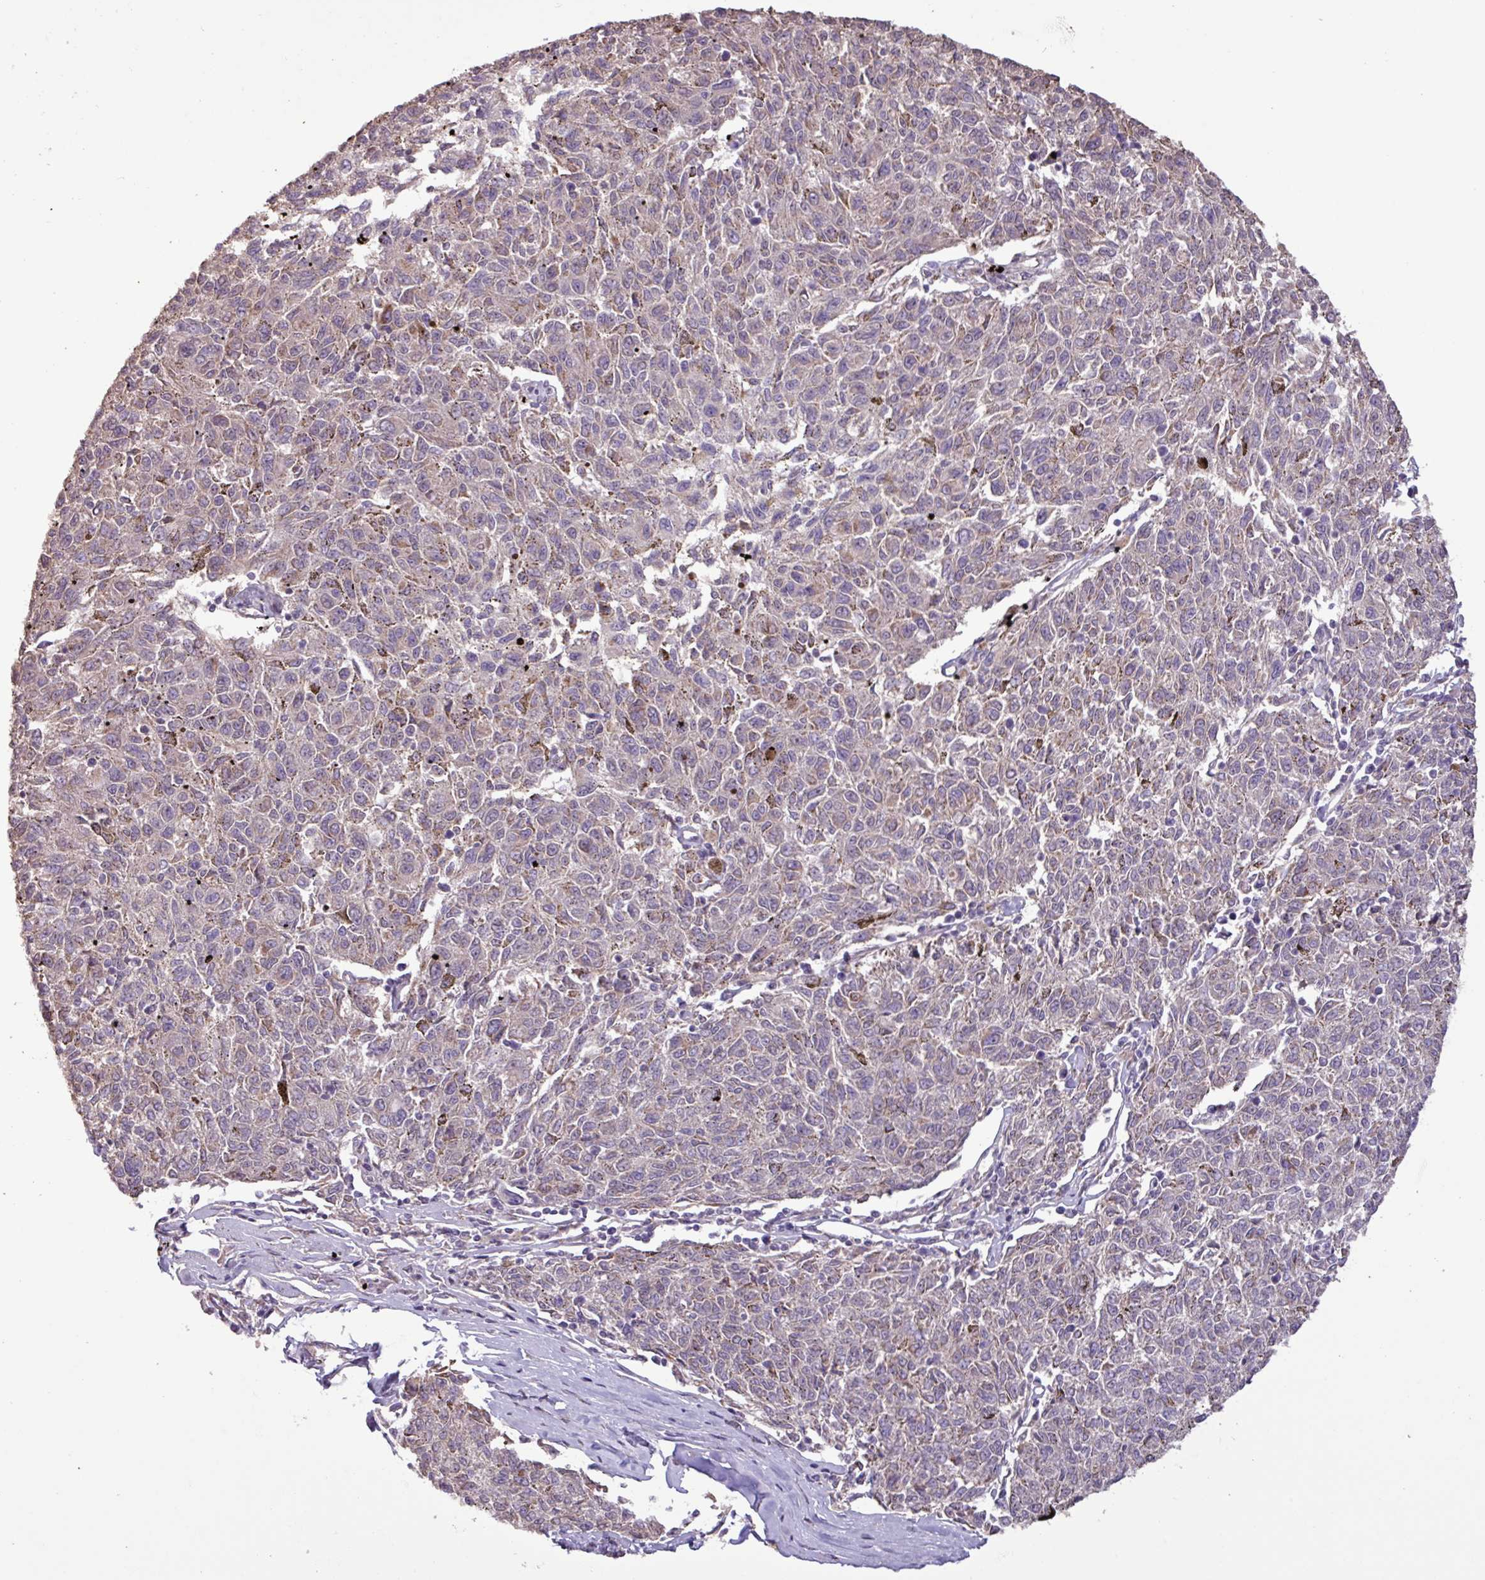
{"staining": {"intensity": "weak", "quantity": "<25%", "location": "cytoplasmic/membranous"}, "tissue": "melanoma", "cell_type": "Tumor cells", "image_type": "cancer", "snomed": [{"axis": "morphology", "description": "Malignant melanoma, NOS"}, {"axis": "topography", "description": "Skin"}], "caption": "Immunohistochemistry histopathology image of melanoma stained for a protein (brown), which exhibits no expression in tumor cells.", "gene": "L3MBTL3", "patient": {"sex": "female", "age": 72}}